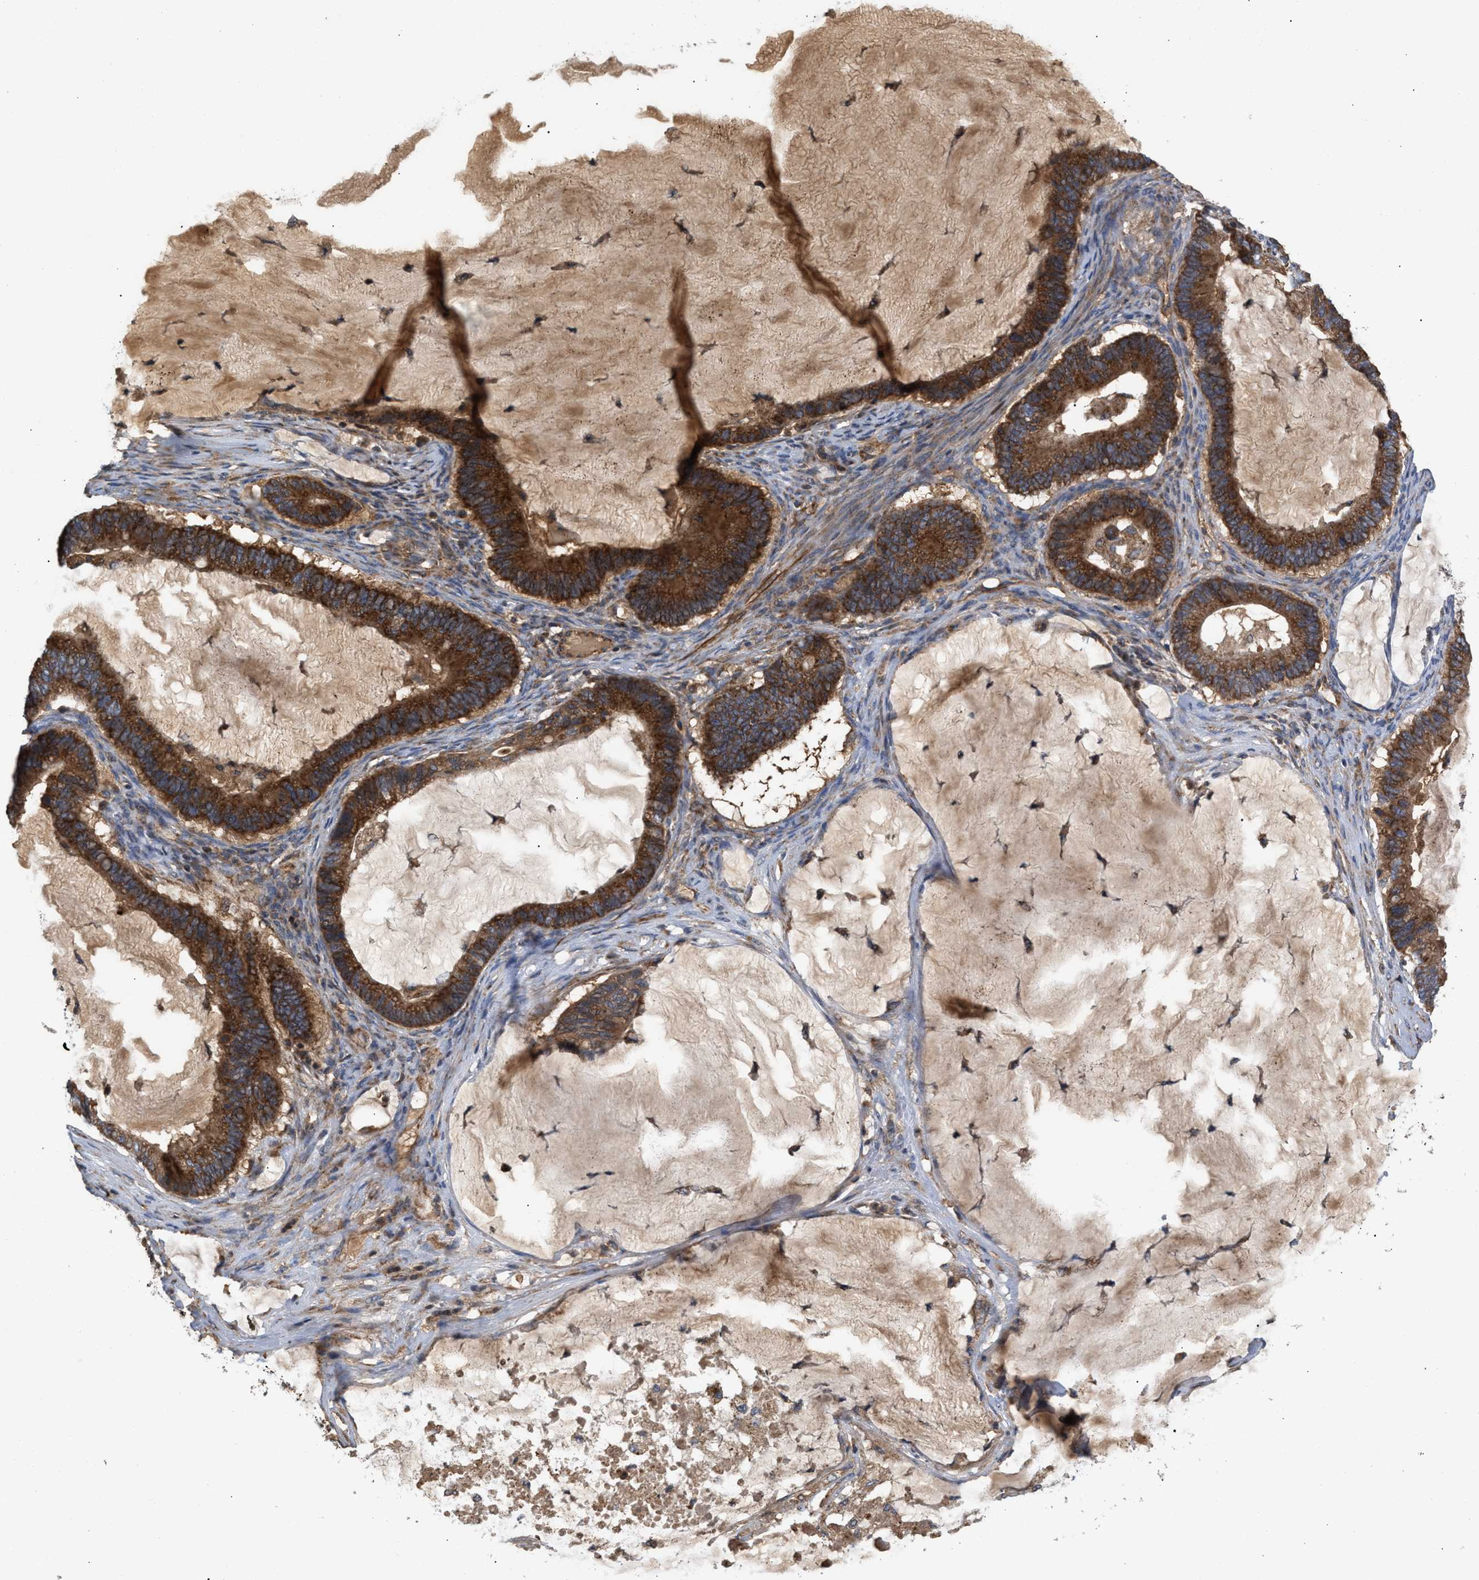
{"staining": {"intensity": "strong", "quantity": ">75%", "location": "cytoplasmic/membranous"}, "tissue": "ovarian cancer", "cell_type": "Tumor cells", "image_type": "cancer", "snomed": [{"axis": "morphology", "description": "Cystadenocarcinoma, mucinous, NOS"}, {"axis": "topography", "description": "Ovary"}], "caption": "DAB (3,3'-diaminobenzidine) immunohistochemical staining of ovarian cancer displays strong cytoplasmic/membranous protein staining in approximately >75% of tumor cells.", "gene": "TACO1", "patient": {"sex": "female", "age": 61}}